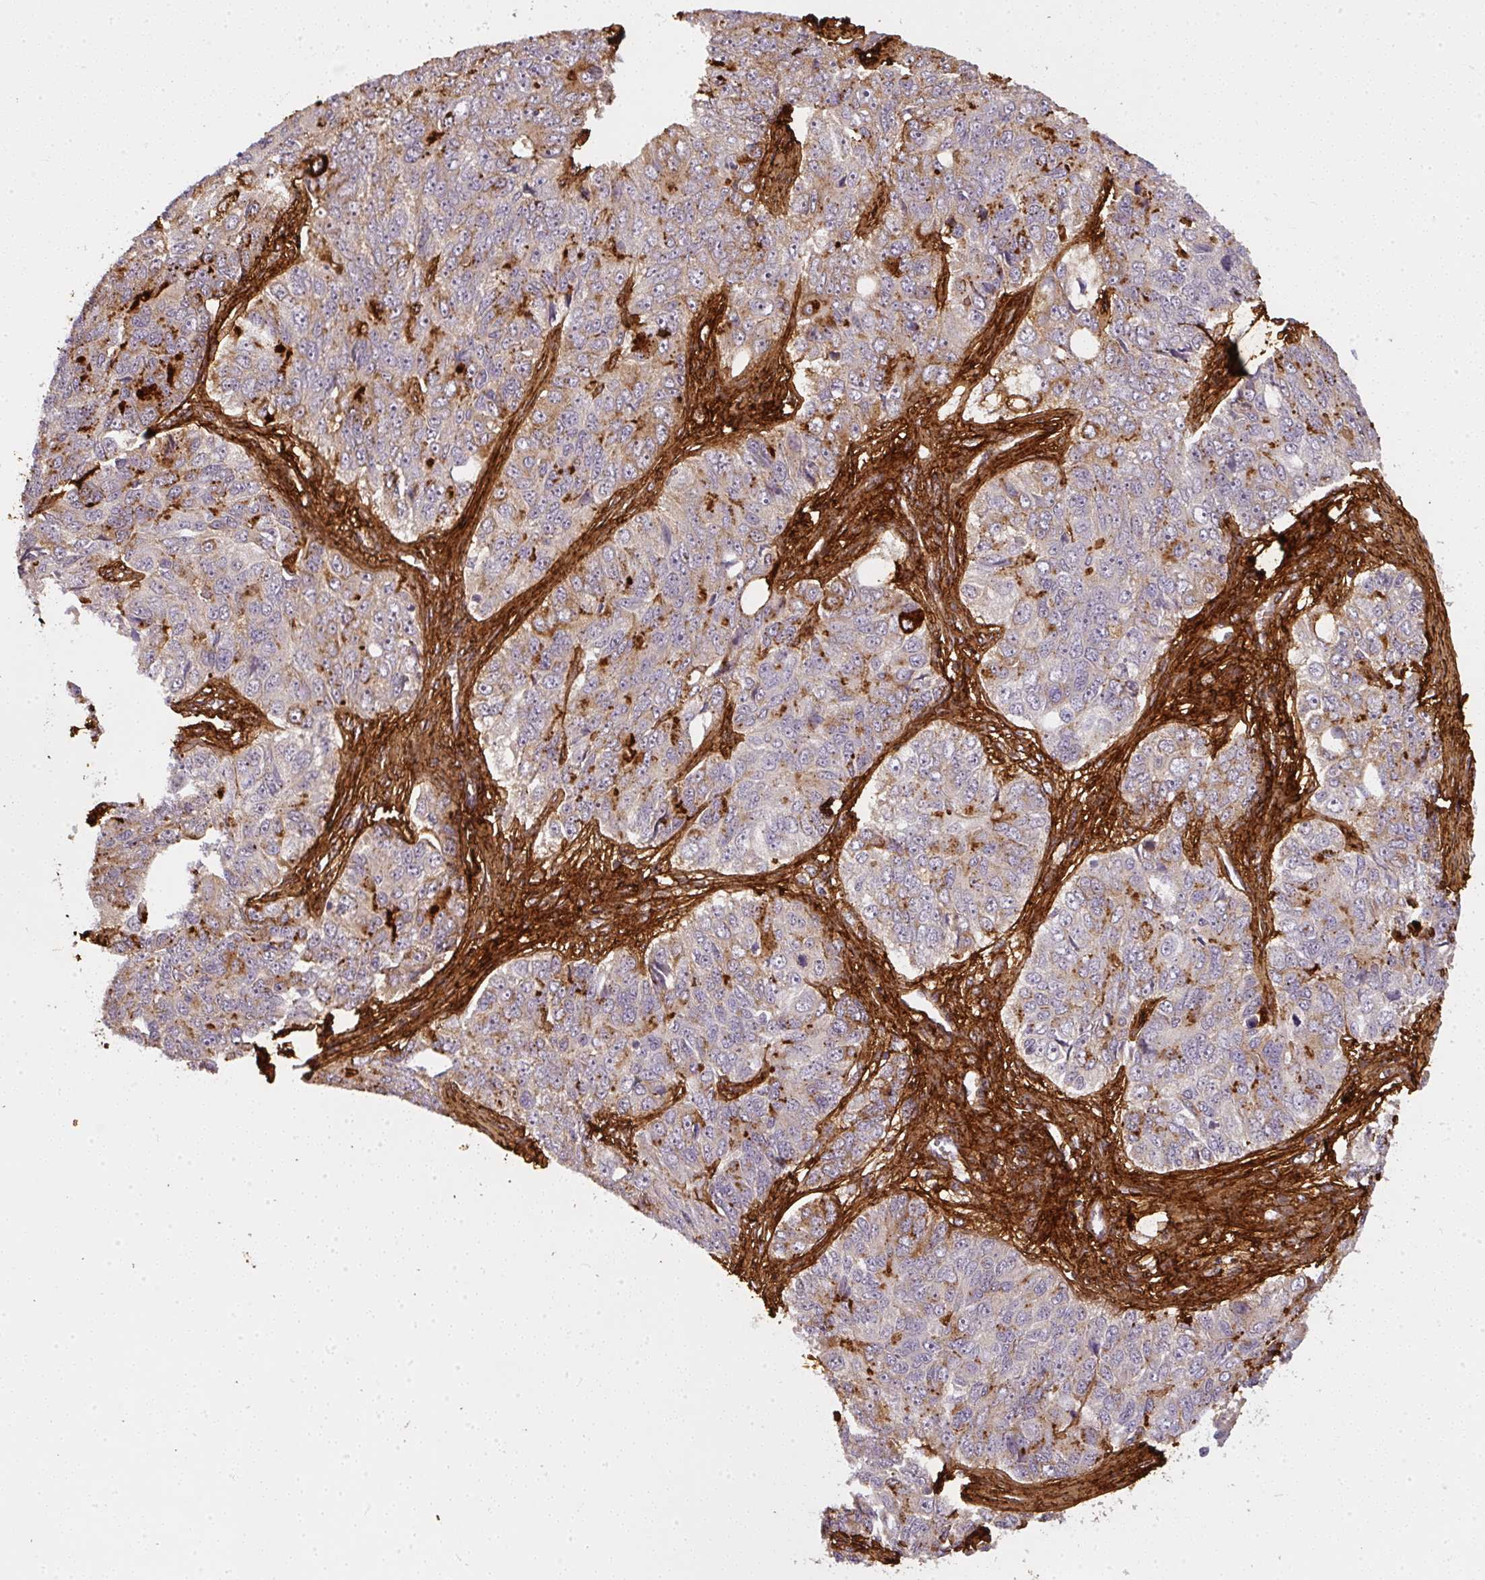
{"staining": {"intensity": "weak", "quantity": "25%-75%", "location": "cytoplasmic/membranous"}, "tissue": "ovarian cancer", "cell_type": "Tumor cells", "image_type": "cancer", "snomed": [{"axis": "morphology", "description": "Carcinoma, endometroid"}, {"axis": "topography", "description": "Ovary"}], "caption": "Ovarian cancer was stained to show a protein in brown. There is low levels of weak cytoplasmic/membranous staining in approximately 25%-75% of tumor cells.", "gene": "COL3A1", "patient": {"sex": "female", "age": 51}}